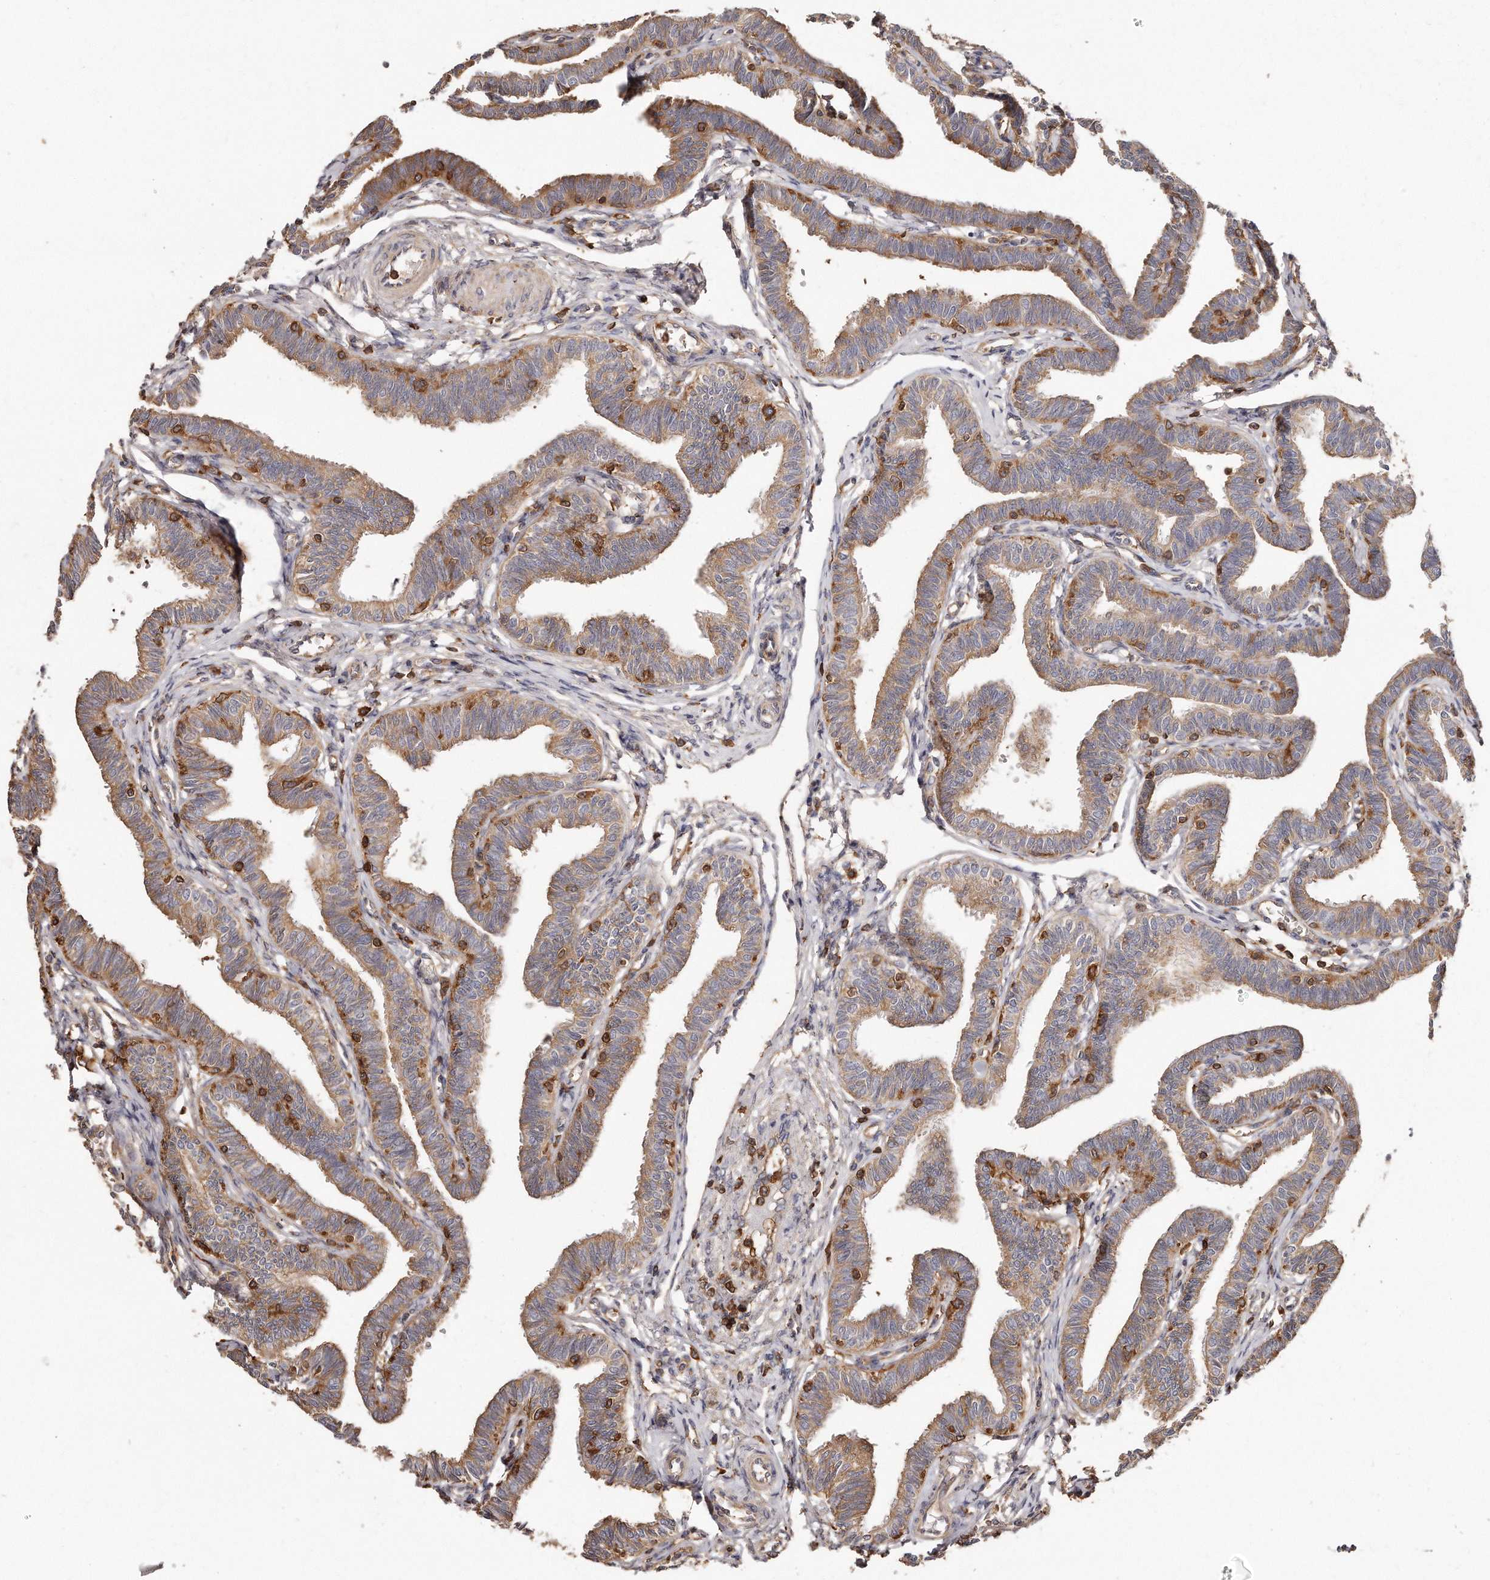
{"staining": {"intensity": "moderate", "quantity": ">75%", "location": "cytoplasmic/membranous"}, "tissue": "fallopian tube", "cell_type": "Glandular cells", "image_type": "normal", "snomed": [{"axis": "morphology", "description": "Normal tissue, NOS"}, {"axis": "topography", "description": "Fallopian tube"}, {"axis": "topography", "description": "Ovary"}], "caption": "Normal fallopian tube demonstrates moderate cytoplasmic/membranous expression in about >75% of glandular cells The protein is stained brown, and the nuclei are stained in blue (DAB IHC with brightfield microscopy, high magnification)..", "gene": "CAP1", "patient": {"sex": "female", "age": 23}}